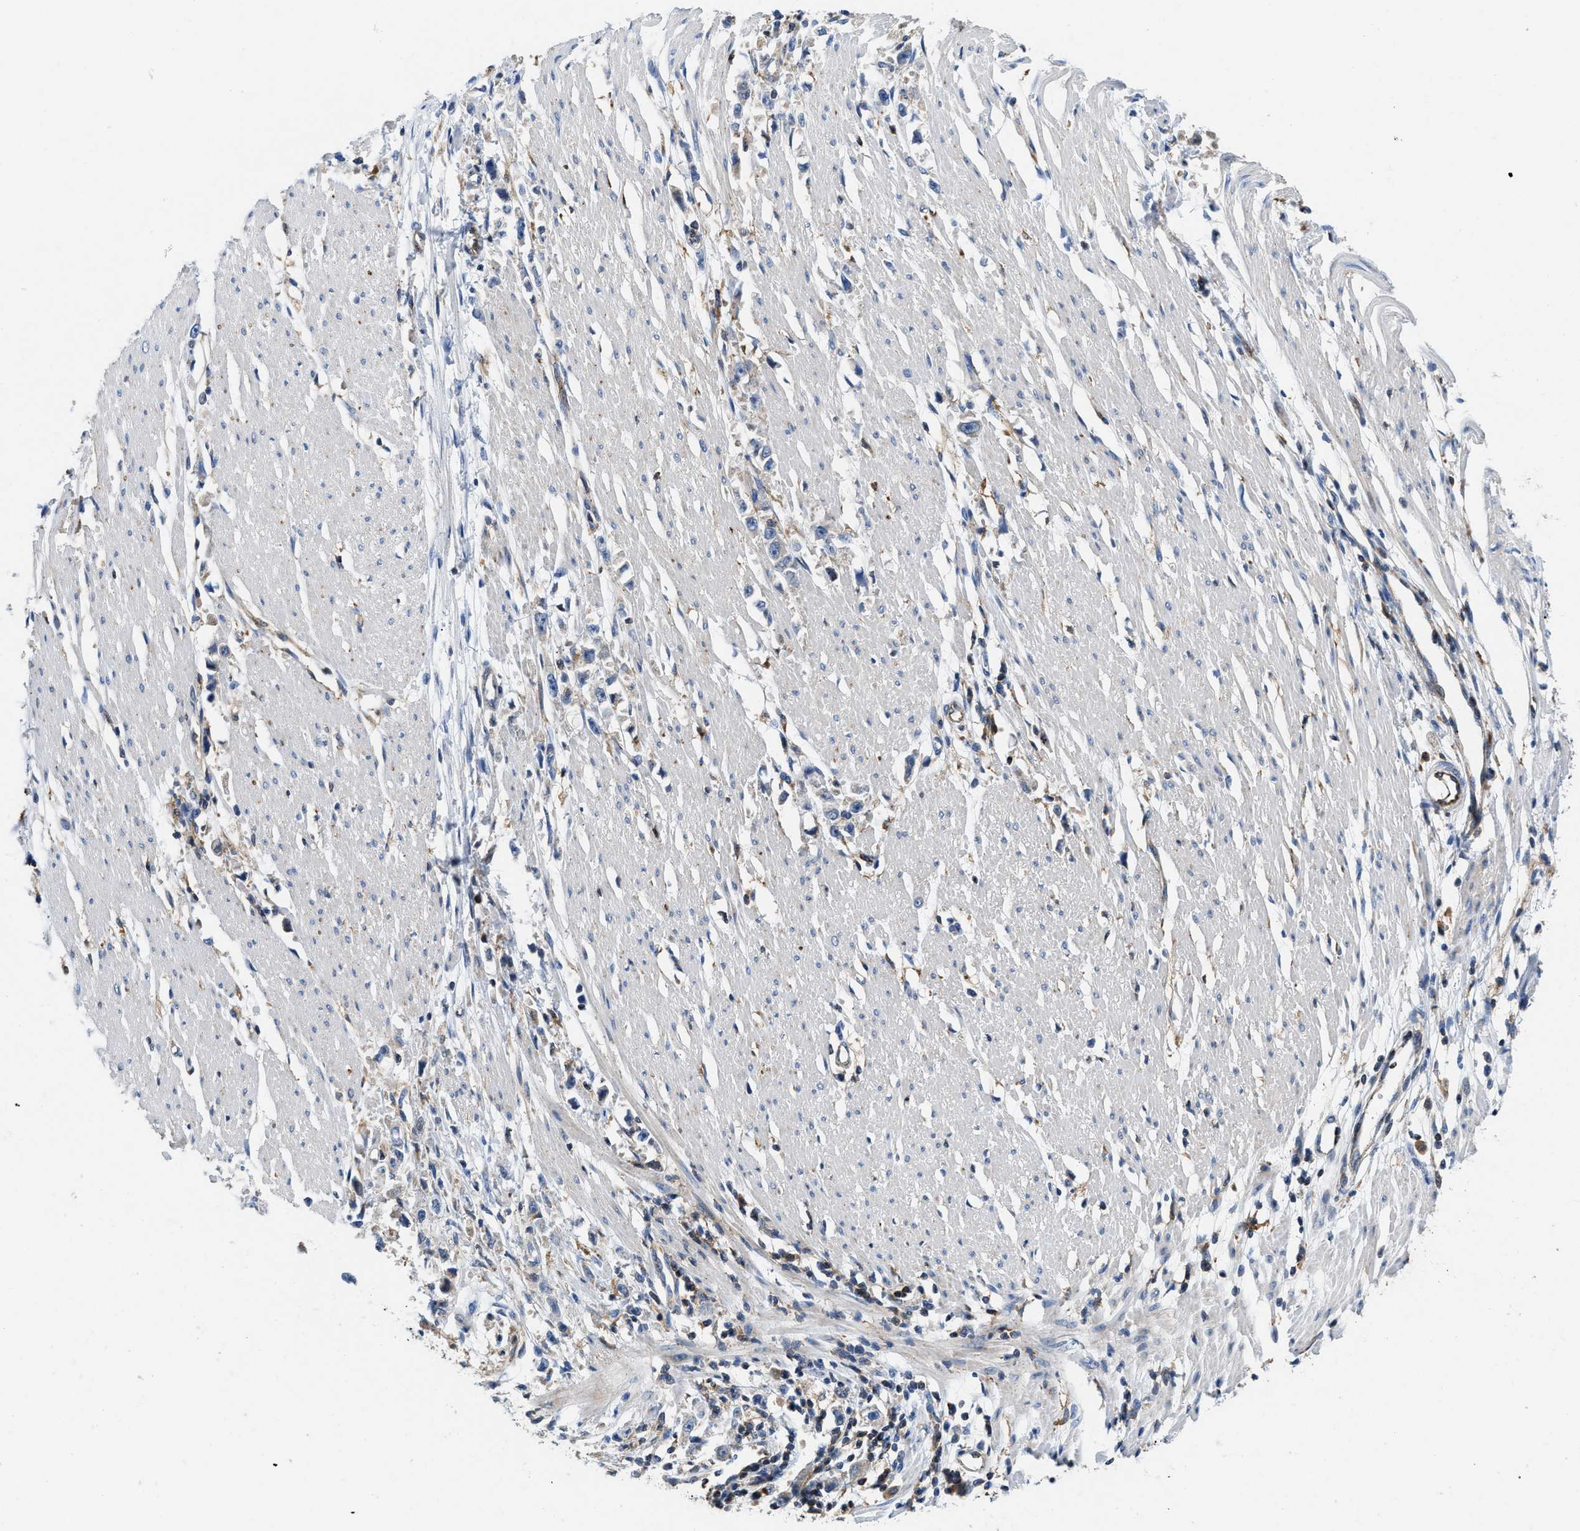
{"staining": {"intensity": "negative", "quantity": "none", "location": "none"}, "tissue": "stomach cancer", "cell_type": "Tumor cells", "image_type": "cancer", "snomed": [{"axis": "morphology", "description": "Adenocarcinoma, NOS"}, {"axis": "topography", "description": "Stomach"}], "caption": "The histopathology image exhibits no significant expression in tumor cells of stomach adenocarcinoma. The staining was performed using DAB to visualize the protein expression in brown, while the nuclei were stained in blue with hematoxylin (Magnification: 20x).", "gene": "ENPP4", "patient": {"sex": "female", "age": 59}}